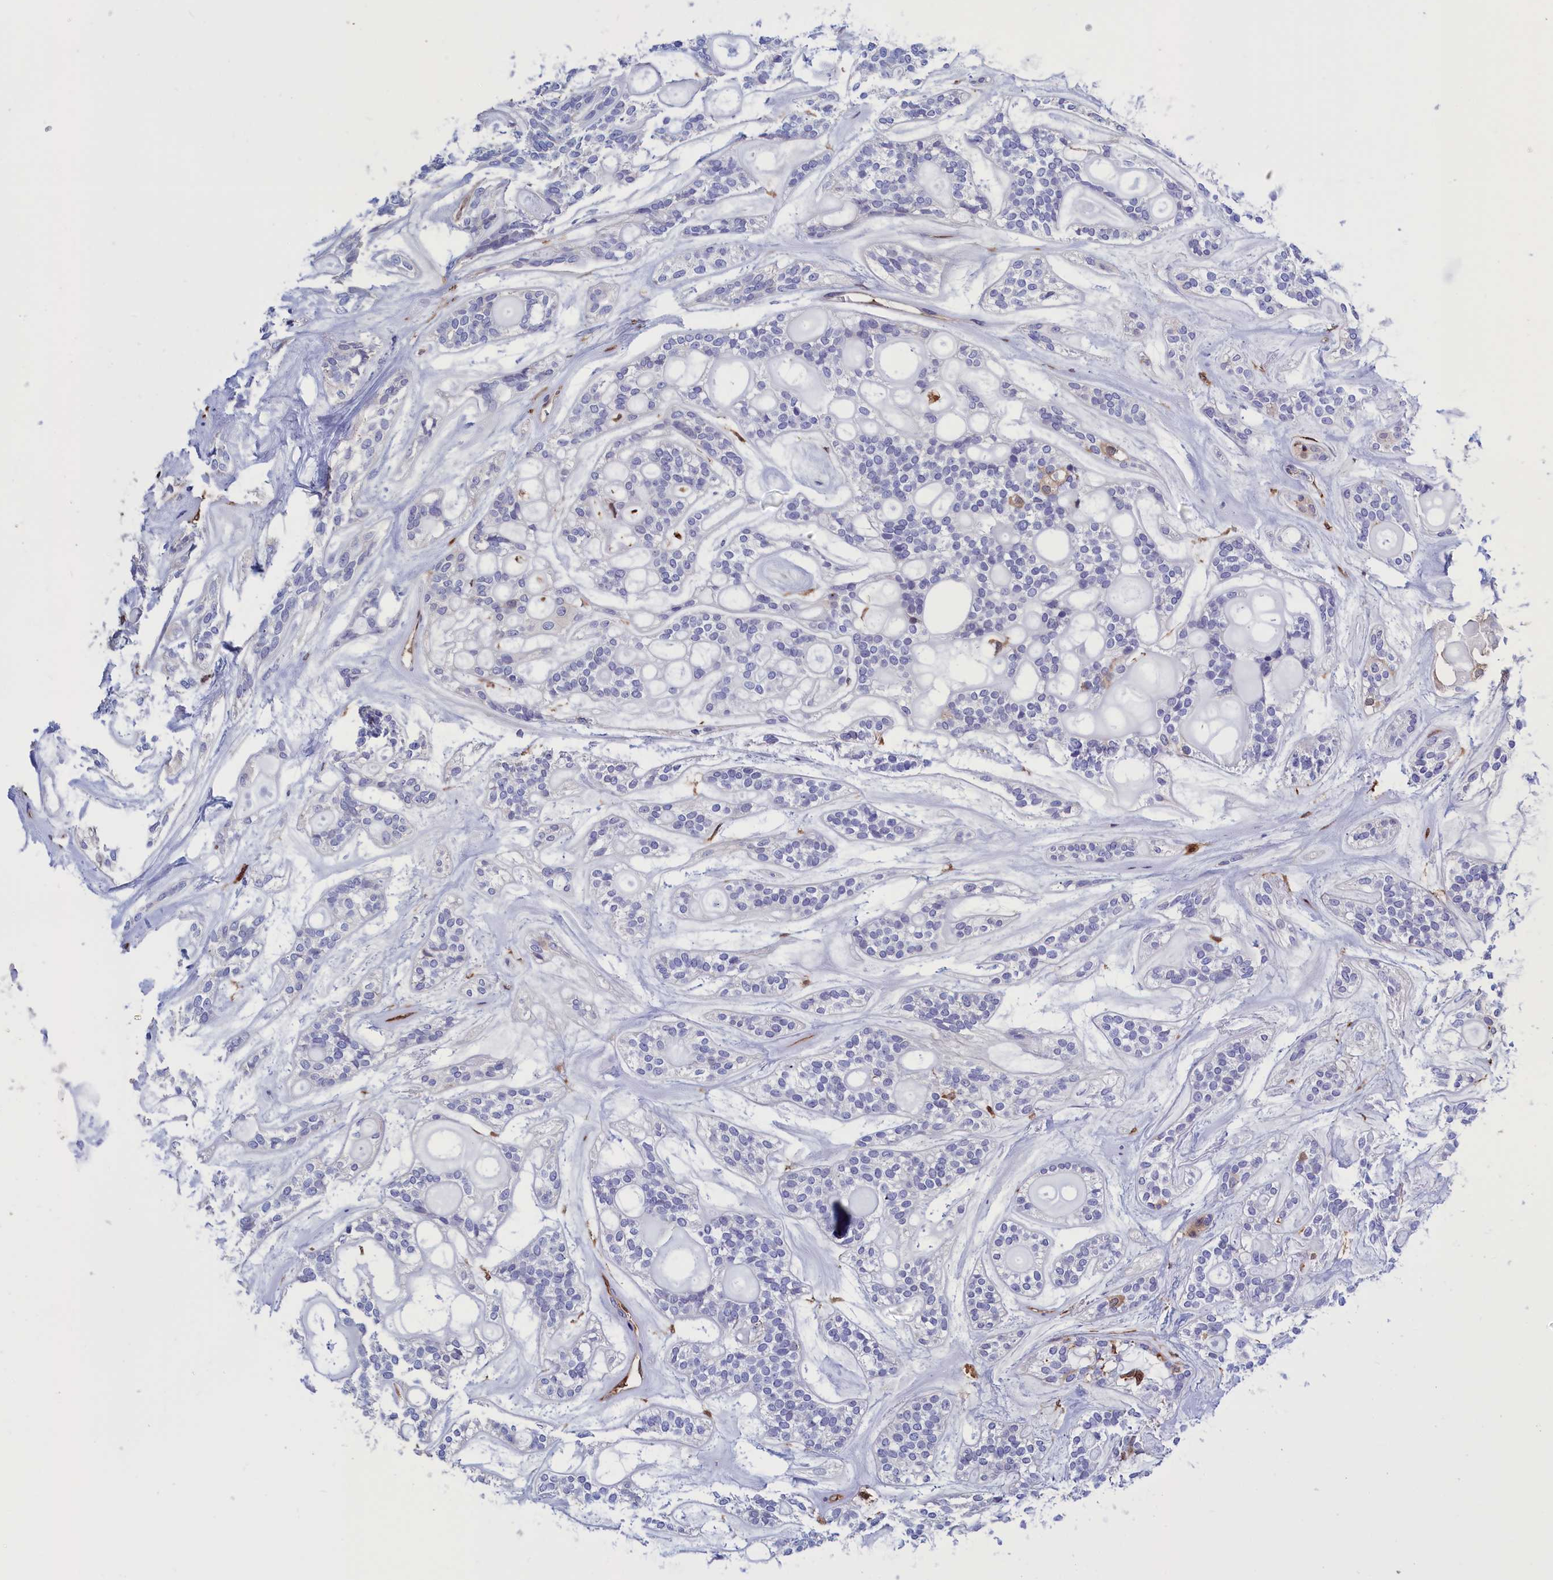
{"staining": {"intensity": "weak", "quantity": "<25%", "location": "cytoplasmic/membranous"}, "tissue": "head and neck cancer", "cell_type": "Tumor cells", "image_type": "cancer", "snomed": [{"axis": "morphology", "description": "Adenocarcinoma, NOS"}, {"axis": "topography", "description": "Head-Neck"}], "caption": "Human head and neck cancer stained for a protein using immunohistochemistry (IHC) displays no staining in tumor cells.", "gene": "ARHGAP18", "patient": {"sex": "male", "age": 66}}